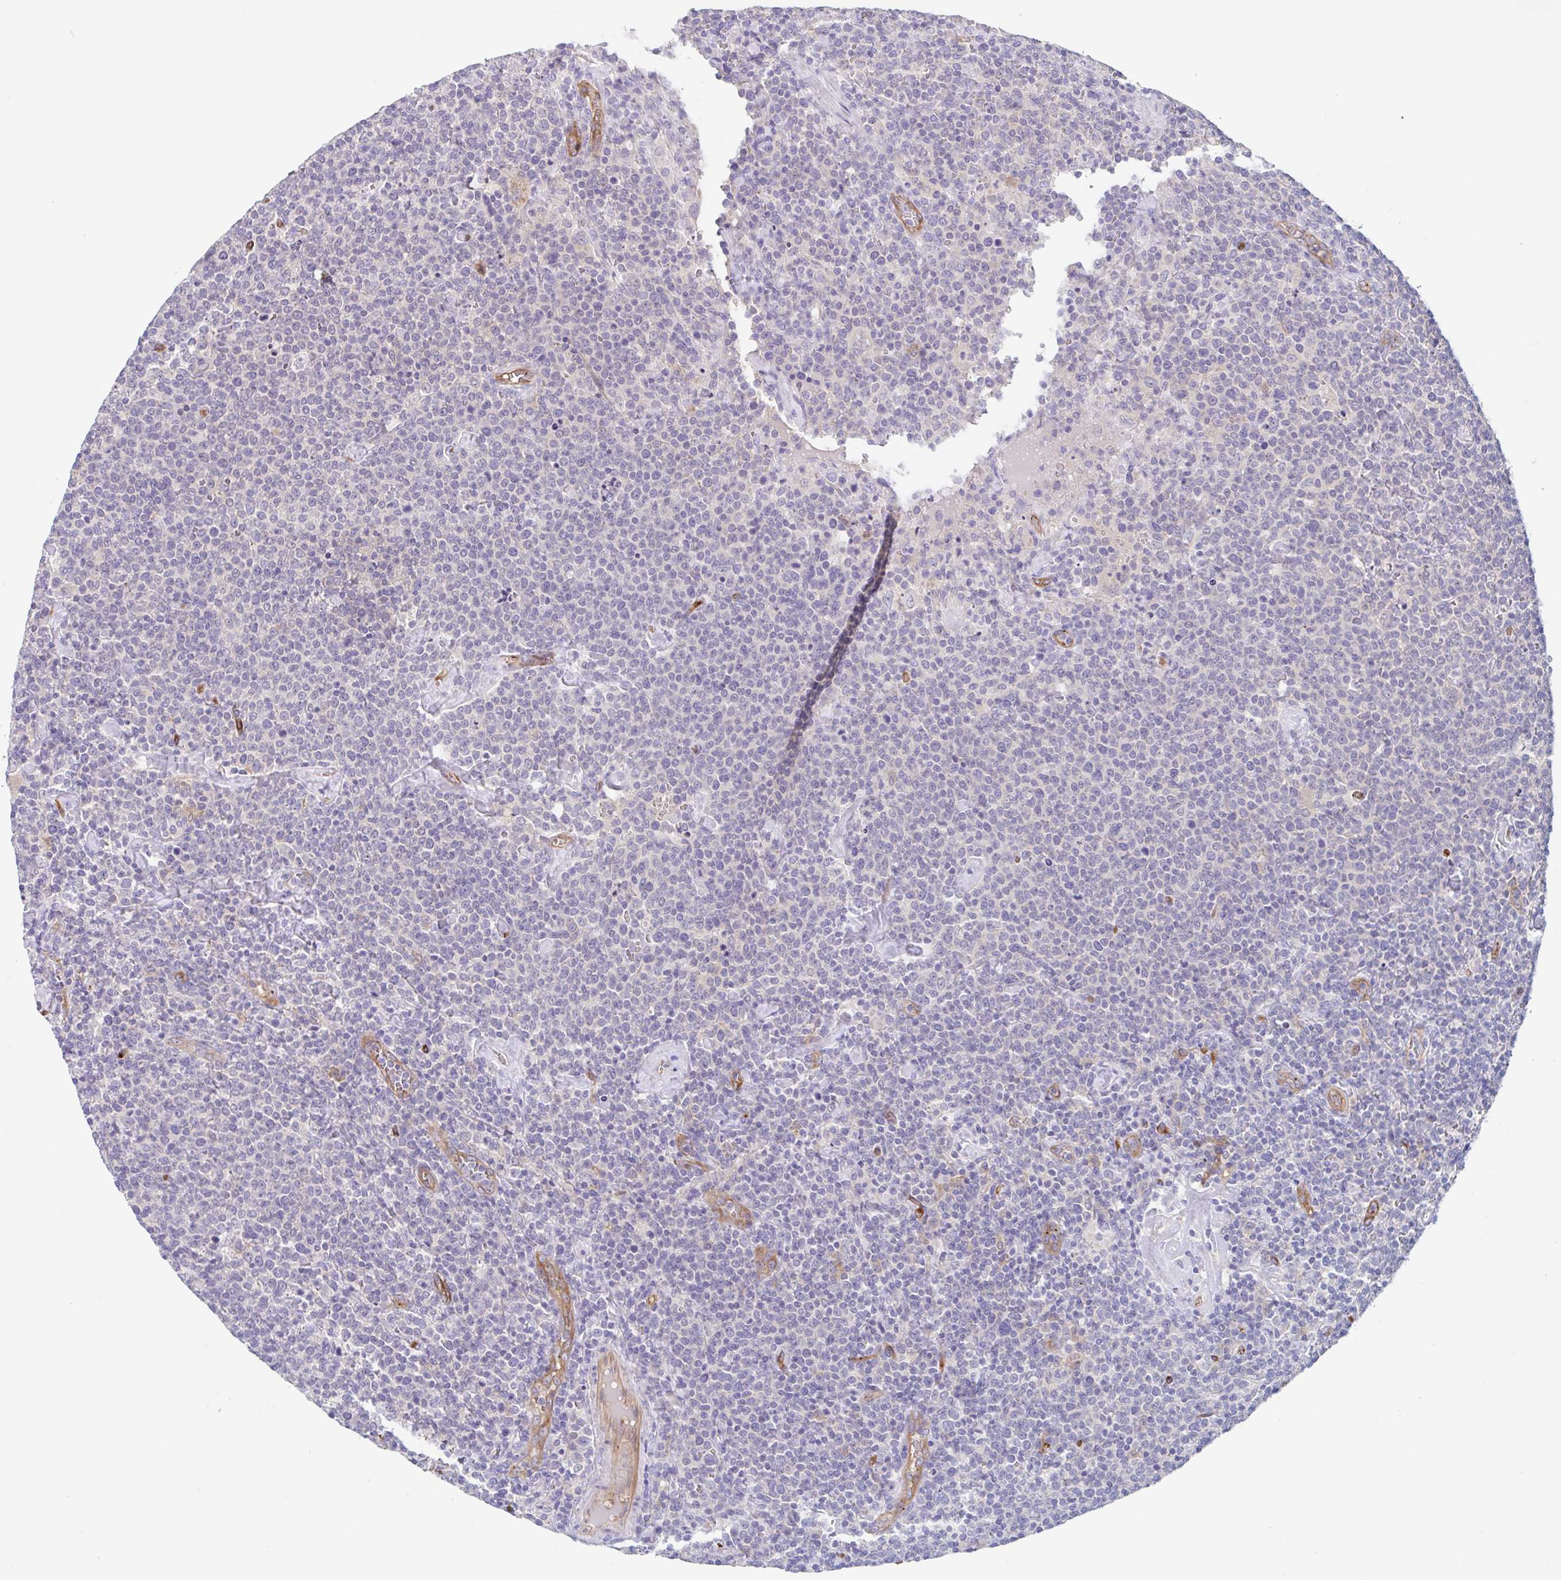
{"staining": {"intensity": "negative", "quantity": "none", "location": "none"}, "tissue": "lymphoma", "cell_type": "Tumor cells", "image_type": "cancer", "snomed": [{"axis": "morphology", "description": "Malignant lymphoma, non-Hodgkin's type, High grade"}, {"axis": "topography", "description": "Lymph node"}], "caption": "Immunohistochemistry (IHC) photomicrograph of lymphoma stained for a protein (brown), which shows no staining in tumor cells.", "gene": "EHD4", "patient": {"sex": "male", "age": 61}}